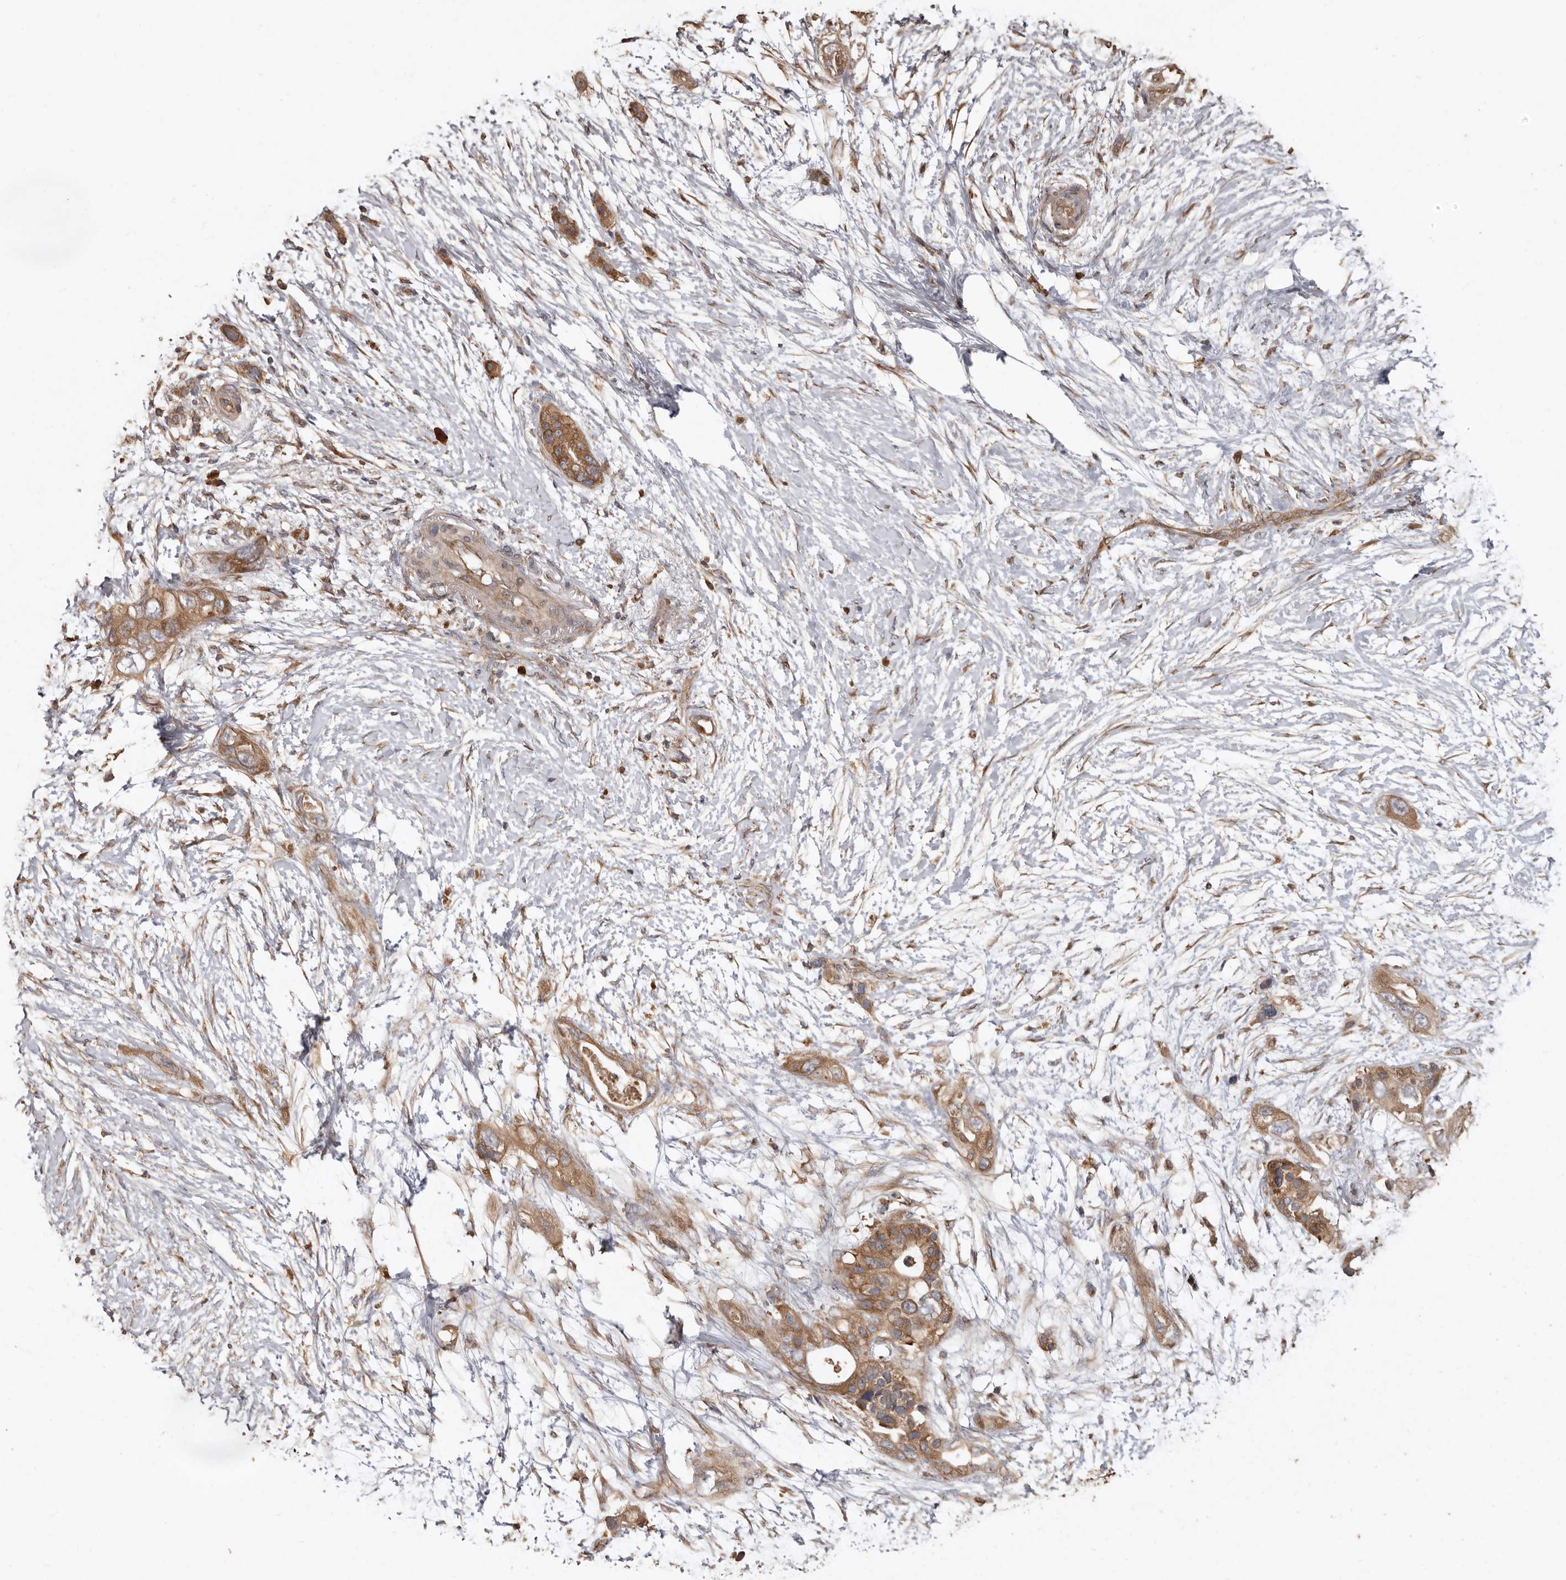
{"staining": {"intensity": "moderate", "quantity": ">75%", "location": "cytoplasmic/membranous"}, "tissue": "pancreatic cancer", "cell_type": "Tumor cells", "image_type": "cancer", "snomed": [{"axis": "morphology", "description": "Adenocarcinoma, NOS"}, {"axis": "topography", "description": "Pancreas"}], "caption": "A photomicrograph showing moderate cytoplasmic/membranous positivity in approximately >75% of tumor cells in pancreatic cancer, as visualized by brown immunohistochemical staining.", "gene": "FLCN", "patient": {"sex": "male", "age": 53}}